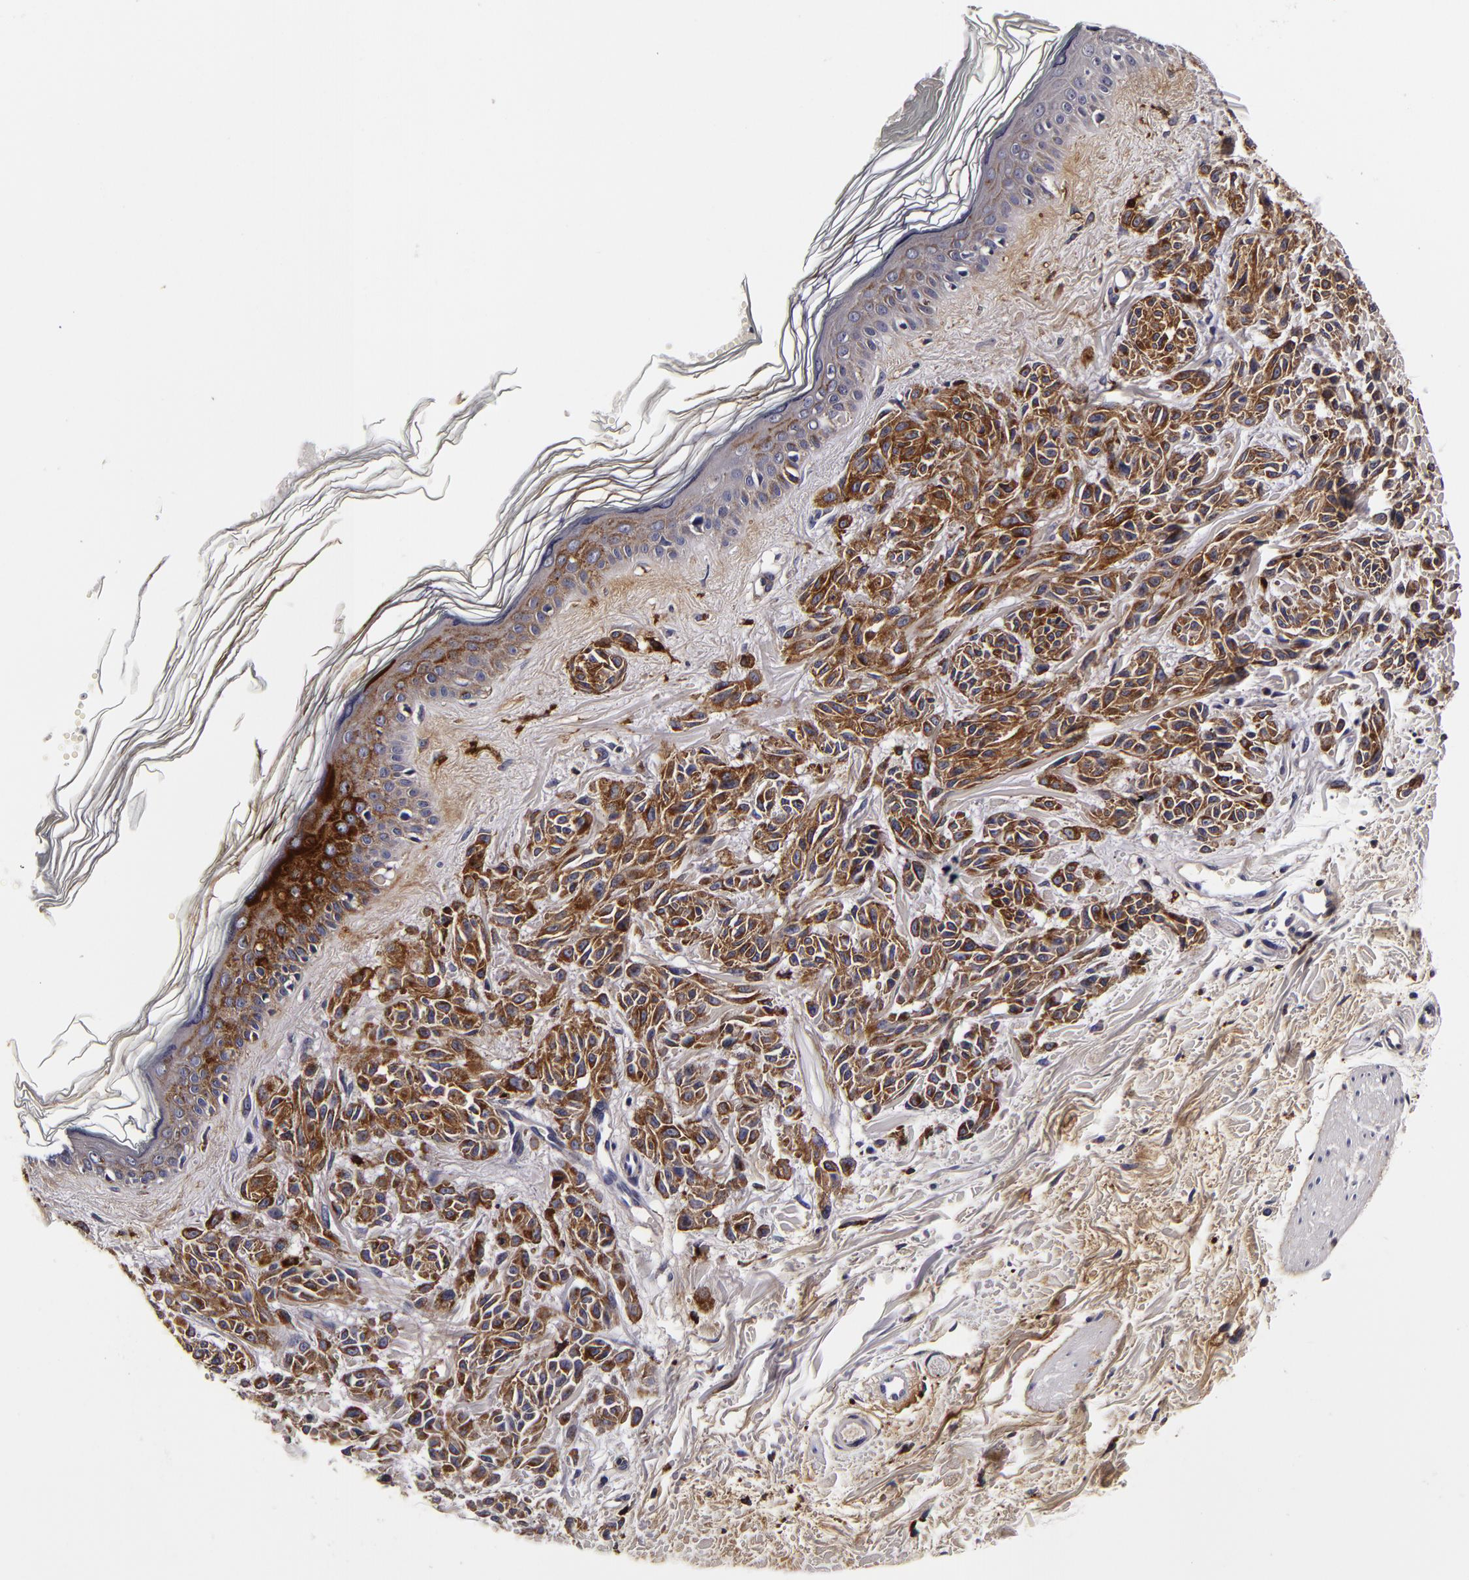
{"staining": {"intensity": "moderate", "quantity": ">75%", "location": "cytoplasmic/membranous"}, "tissue": "melanoma", "cell_type": "Tumor cells", "image_type": "cancer", "snomed": [{"axis": "morphology", "description": "Malignant melanoma, NOS"}, {"axis": "topography", "description": "Skin"}], "caption": "Malignant melanoma stained for a protein (brown) shows moderate cytoplasmic/membranous positive staining in approximately >75% of tumor cells.", "gene": "LGALS3BP", "patient": {"sex": "female", "age": 73}}